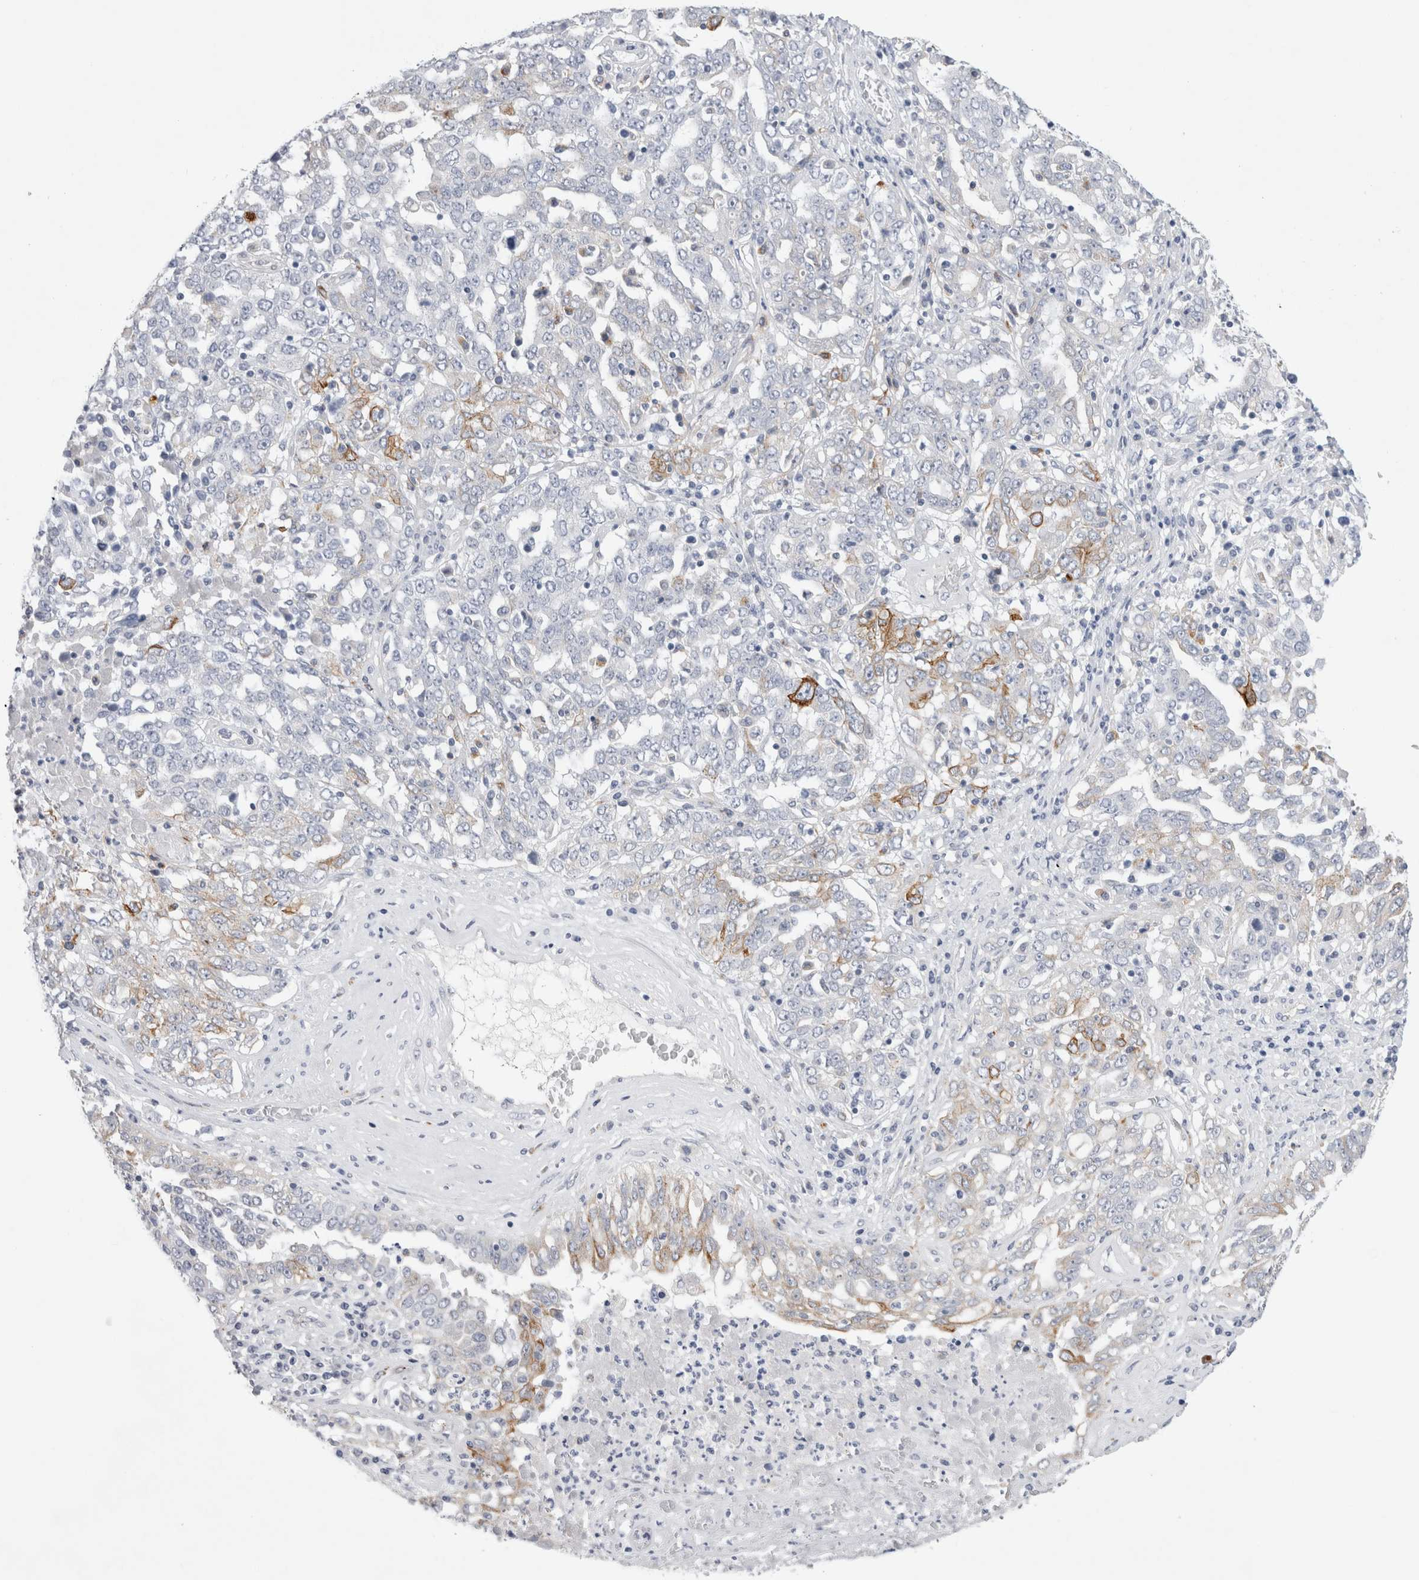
{"staining": {"intensity": "moderate", "quantity": "<25%", "location": "cytoplasmic/membranous"}, "tissue": "ovarian cancer", "cell_type": "Tumor cells", "image_type": "cancer", "snomed": [{"axis": "morphology", "description": "Carcinoma, endometroid"}, {"axis": "topography", "description": "Ovary"}], "caption": "A high-resolution micrograph shows IHC staining of ovarian cancer, which reveals moderate cytoplasmic/membranous positivity in approximately <25% of tumor cells.", "gene": "GAA", "patient": {"sex": "female", "age": 62}}